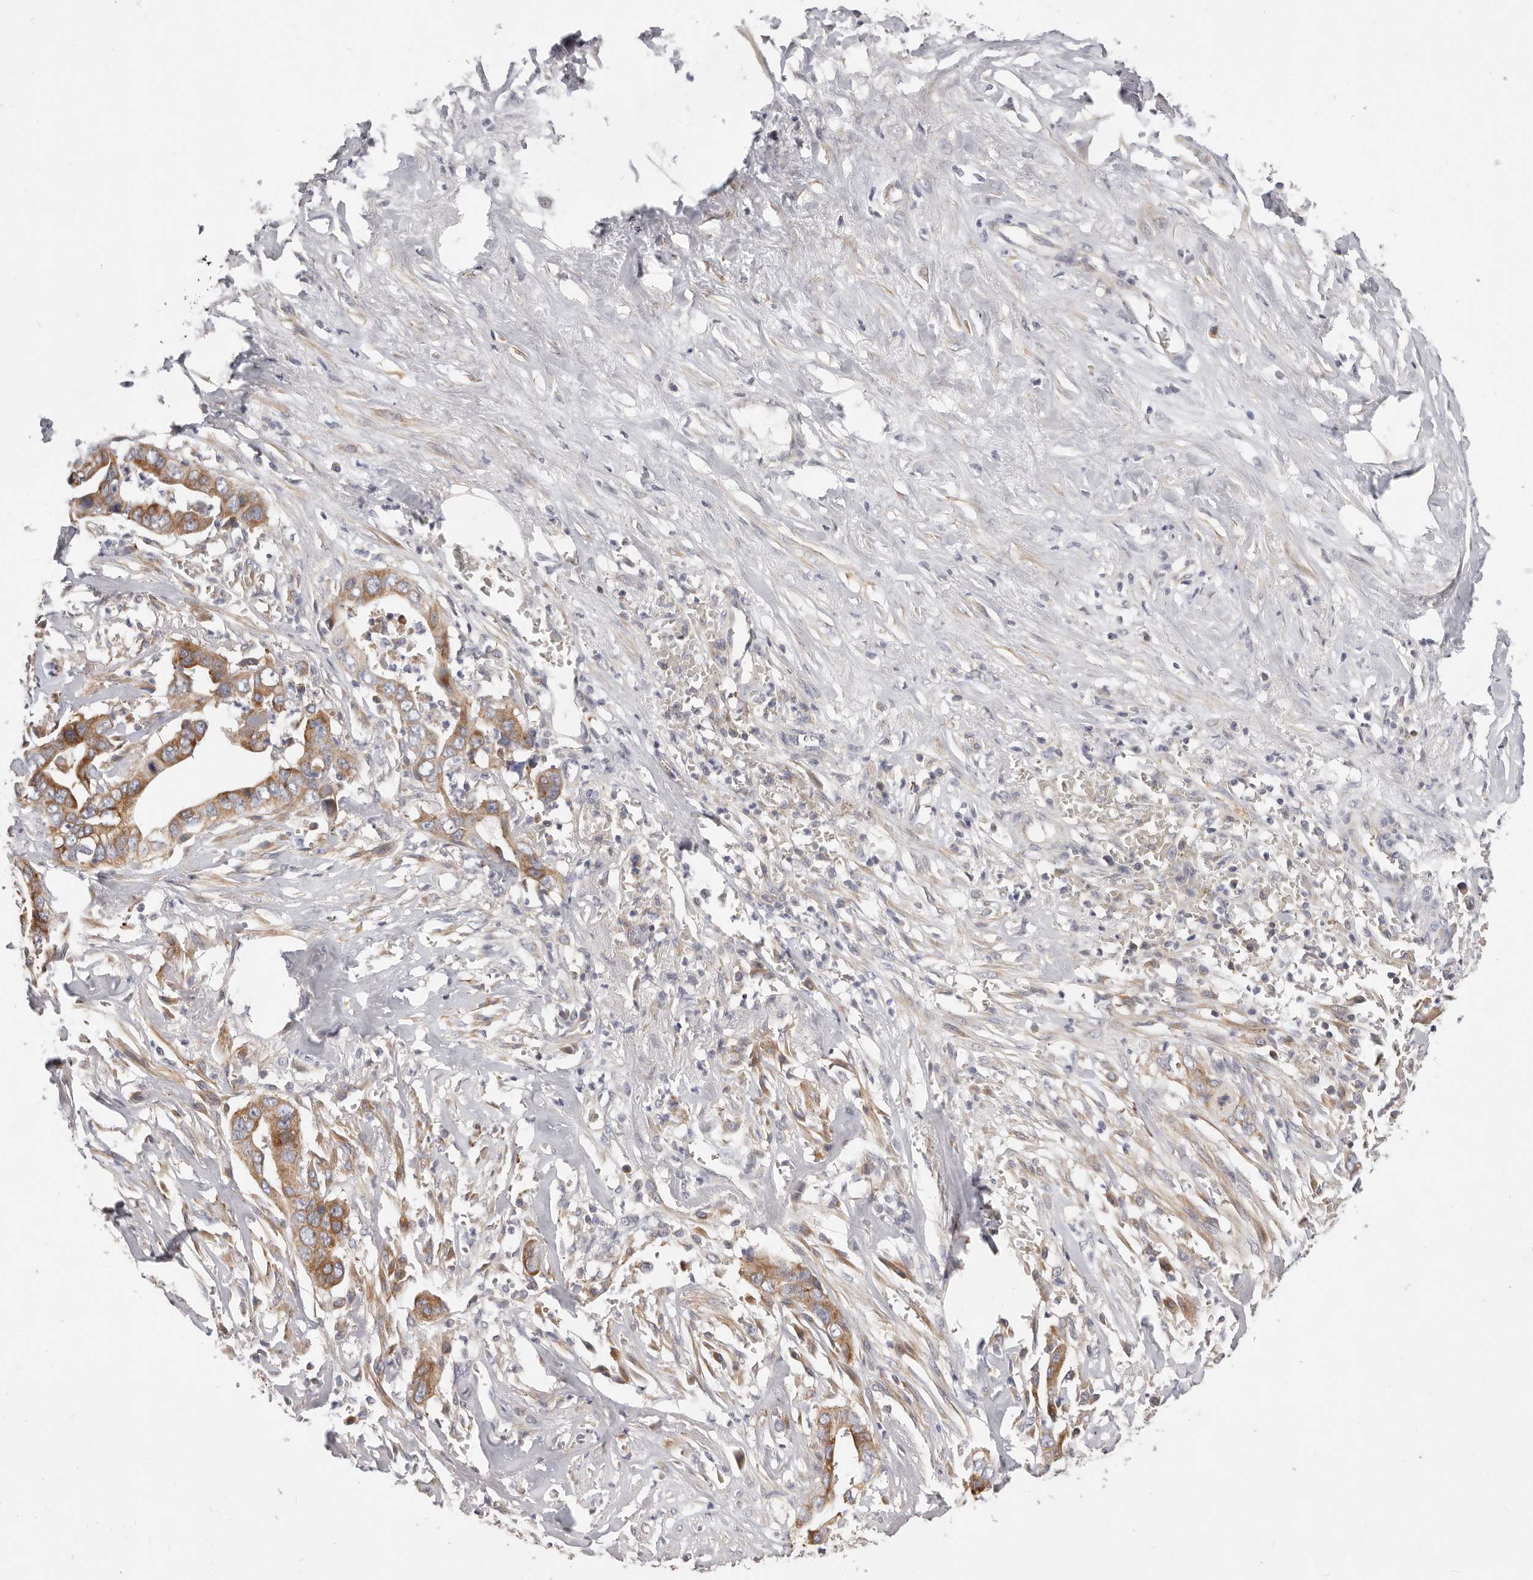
{"staining": {"intensity": "moderate", "quantity": ">75%", "location": "cytoplasmic/membranous"}, "tissue": "liver cancer", "cell_type": "Tumor cells", "image_type": "cancer", "snomed": [{"axis": "morphology", "description": "Cholangiocarcinoma"}, {"axis": "topography", "description": "Liver"}], "caption": "Tumor cells display medium levels of moderate cytoplasmic/membranous staining in about >75% of cells in cholangiocarcinoma (liver). Using DAB (3,3'-diaminobenzidine) (brown) and hematoxylin (blue) stains, captured at high magnification using brightfield microscopy.", "gene": "TFB2M", "patient": {"sex": "female", "age": 79}}